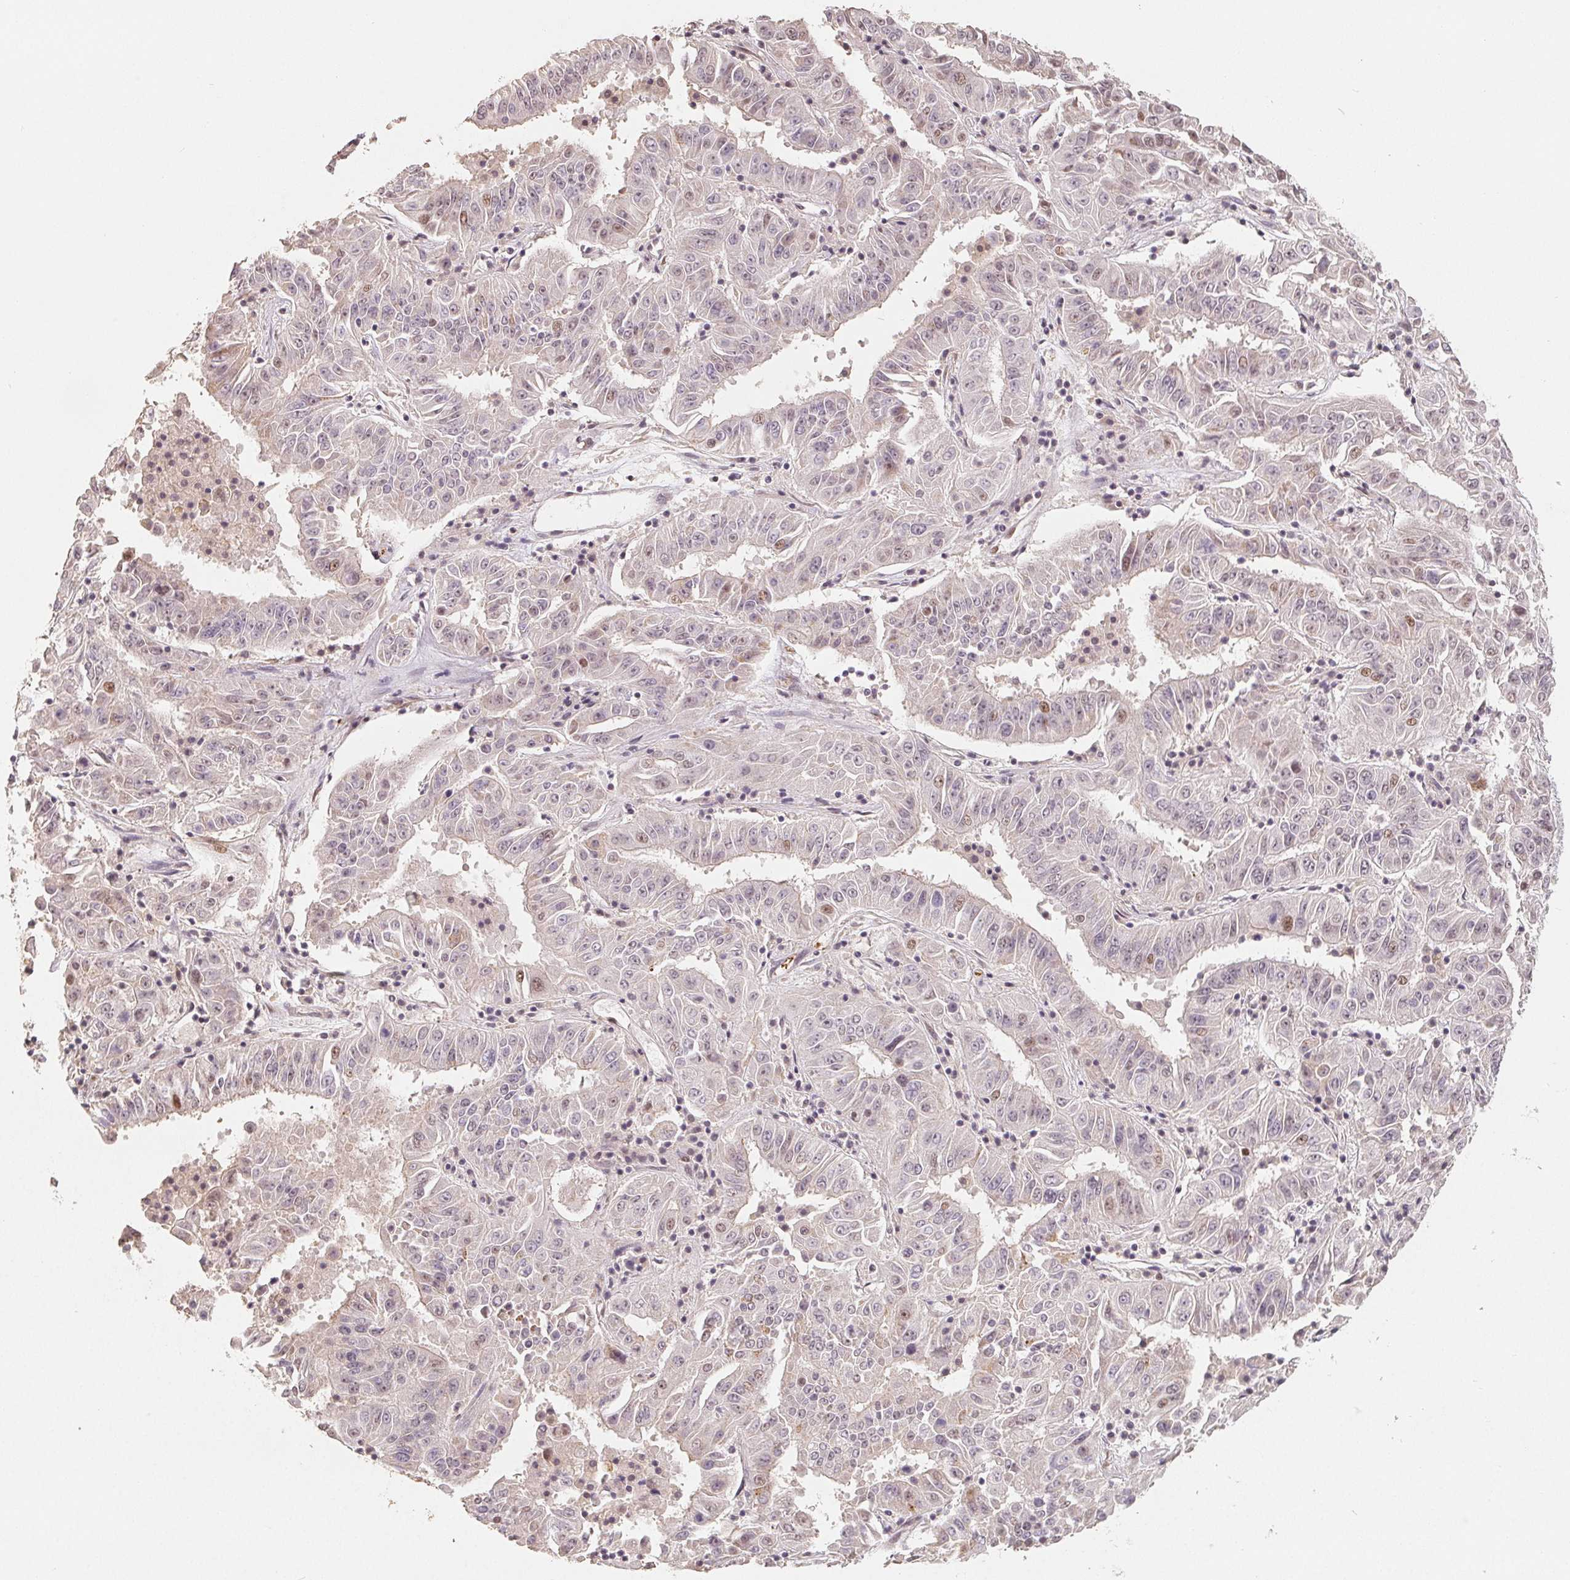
{"staining": {"intensity": "weak", "quantity": "<25%", "location": "nuclear"}, "tissue": "pancreatic cancer", "cell_type": "Tumor cells", "image_type": "cancer", "snomed": [{"axis": "morphology", "description": "Adenocarcinoma, NOS"}, {"axis": "topography", "description": "Pancreas"}], "caption": "Tumor cells are negative for protein expression in human pancreatic adenocarcinoma. (Stains: DAB immunohistochemistry with hematoxylin counter stain, Microscopy: brightfield microscopy at high magnification).", "gene": "CCDC138", "patient": {"sex": "male", "age": 63}}